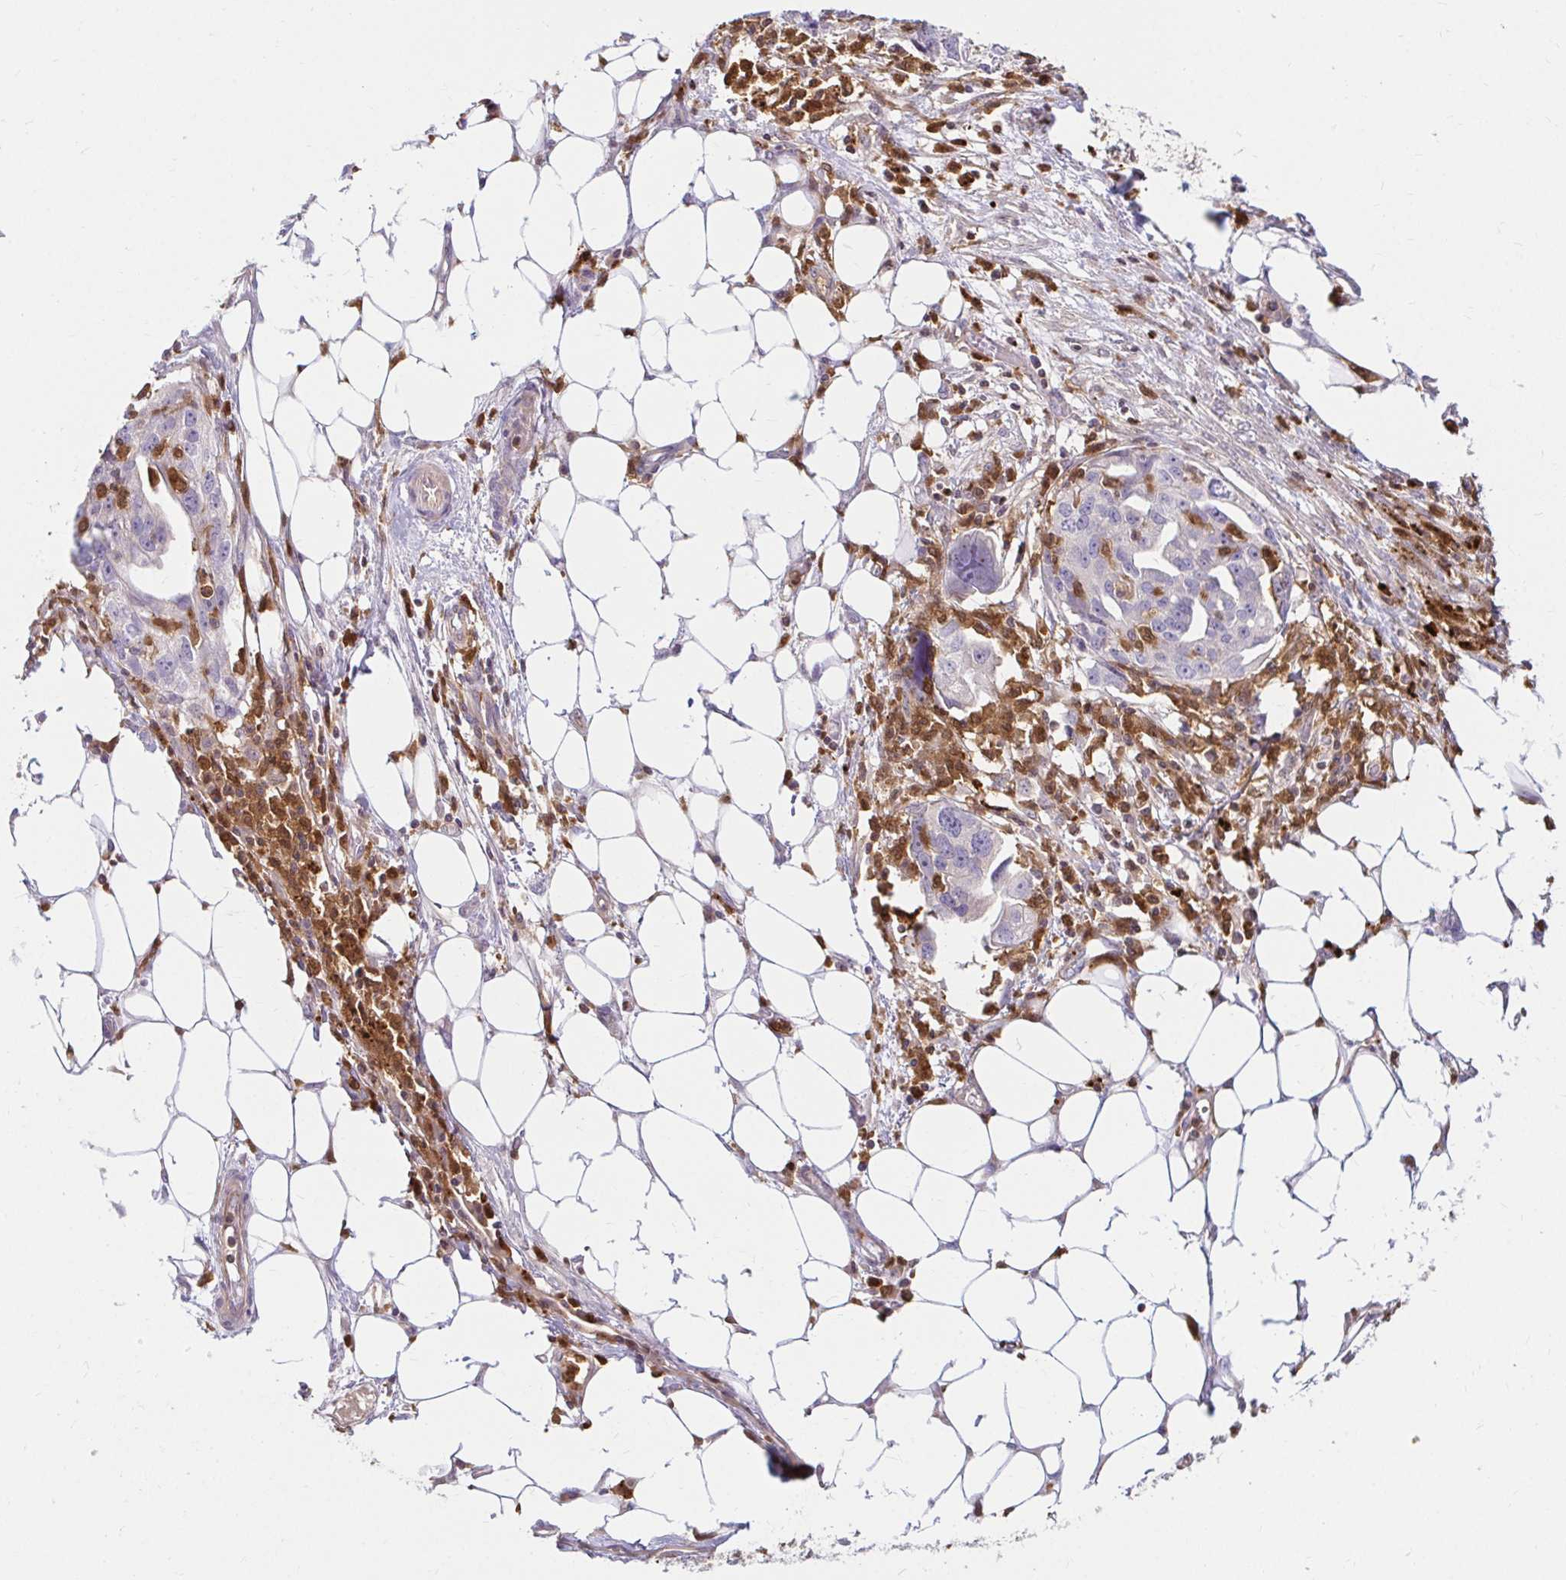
{"staining": {"intensity": "negative", "quantity": "none", "location": "none"}, "tissue": "ovarian cancer", "cell_type": "Tumor cells", "image_type": "cancer", "snomed": [{"axis": "morphology", "description": "Carcinoma, endometroid"}, {"axis": "morphology", "description": "Cystadenocarcinoma, serous, NOS"}, {"axis": "topography", "description": "Ovary"}], "caption": "Immunohistochemistry (IHC) image of neoplastic tissue: serous cystadenocarcinoma (ovarian) stained with DAB exhibits no significant protein positivity in tumor cells.", "gene": "PYCARD", "patient": {"sex": "female", "age": 45}}